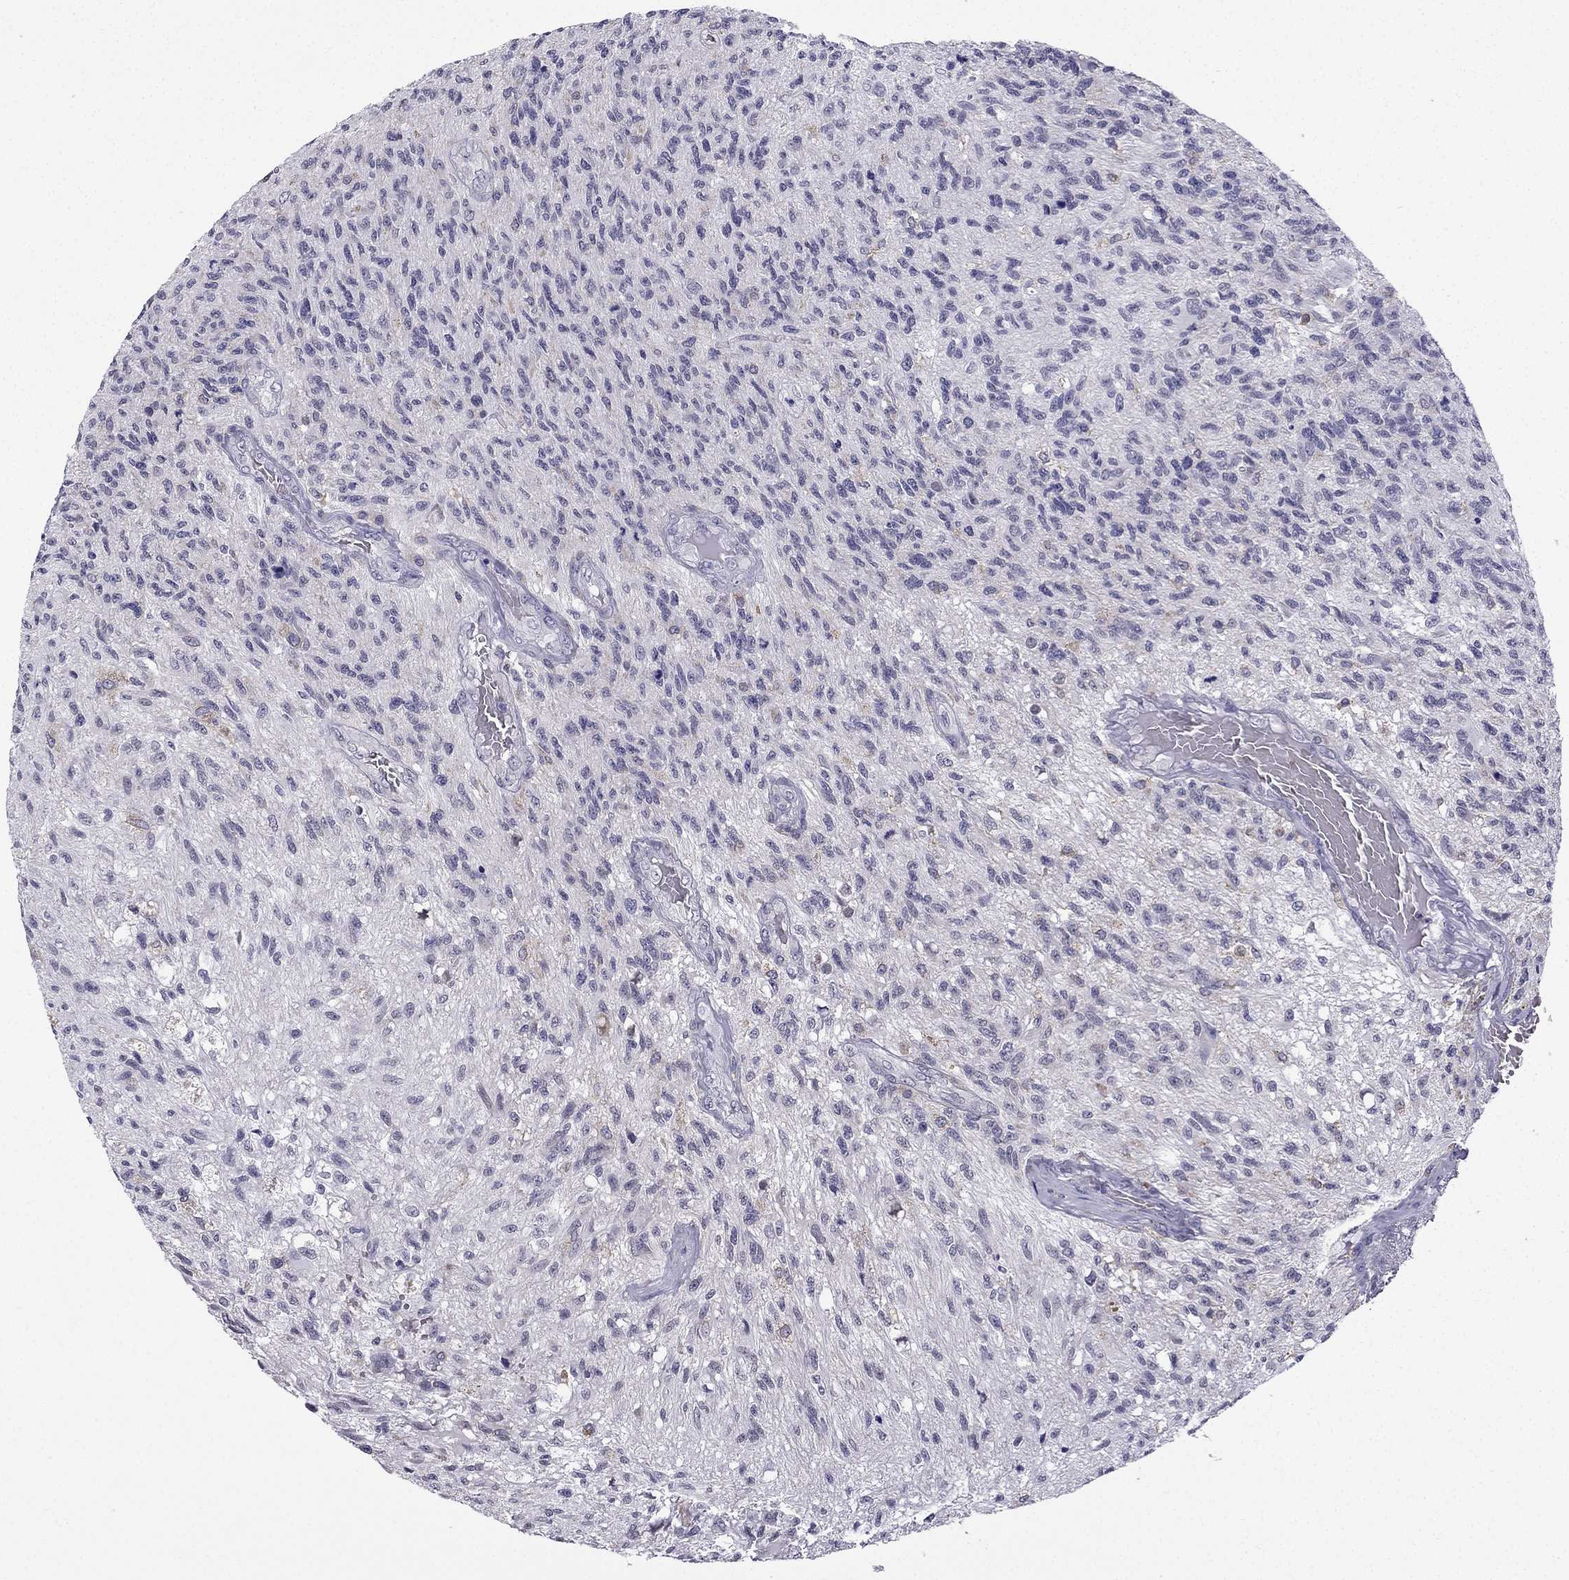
{"staining": {"intensity": "negative", "quantity": "none", "location": "none"}, "tissue": "glioma", "cell_type": "Tumor cells", "image_type": "cancer", "snomed": [{"axis": "morphology", "description": "Glioma, malignant, High grade"}, {"axis": "topography", "description": "Brain"}], "caption": "Protein analysis of malignant high-grade glioma shows no significant staining in tumor cells.", "gene": "CCK", "patient": {"sex": "male", "age": 56}}